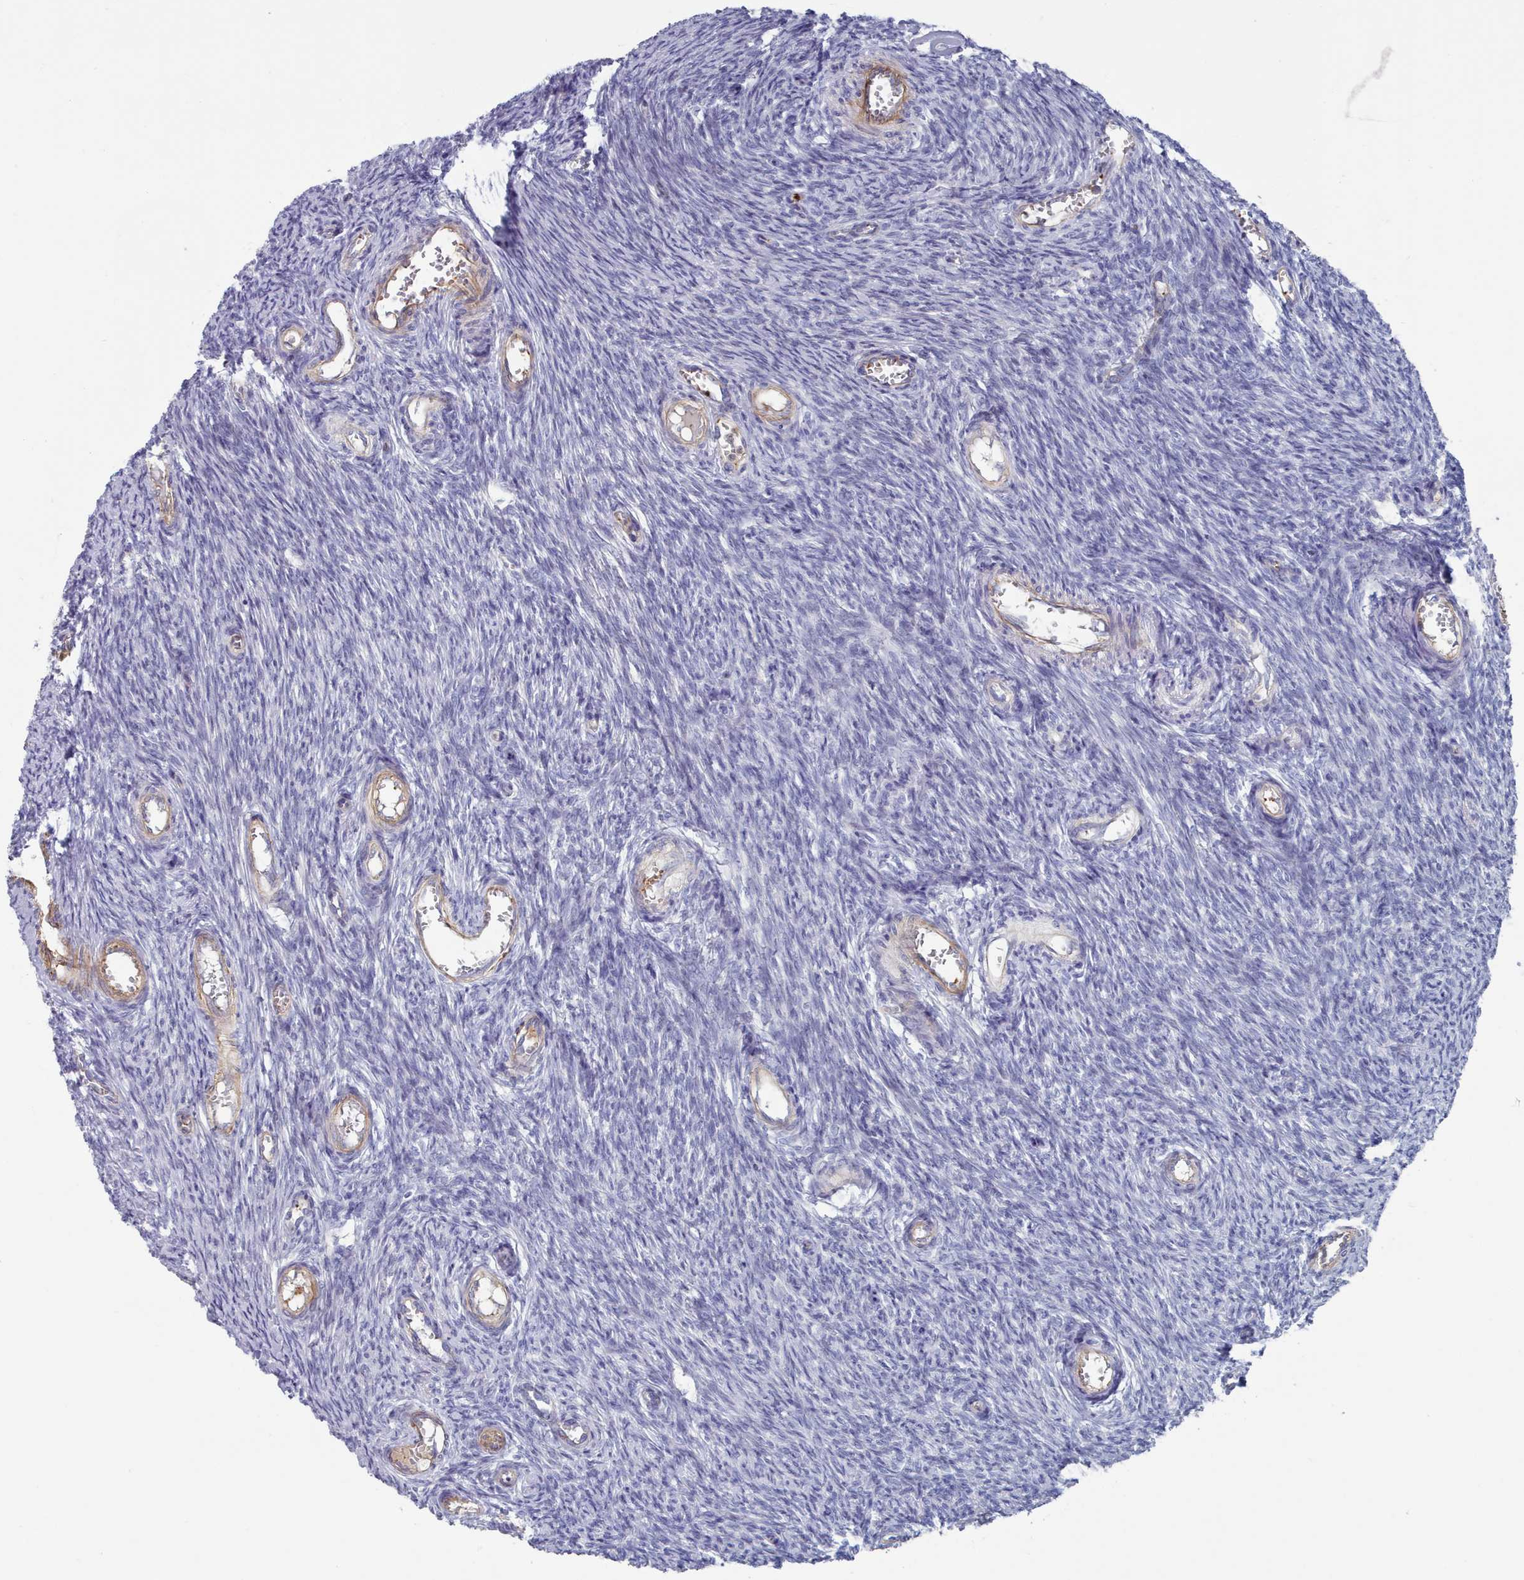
{"staining": {"intensity": "negative", "quantity": "none", "location": "none"}, "tissue": "ovary", "cell_type": "Ovarian stroma cells", "image_type": "normal", "snomed": [{"axis": "morphology", "description": "Normal tissue, NOS"}, {"axis": "topography", "description": "Ovary"}], "caption": "Ovarian stroma cells show no significant protein staining in unremarkable ovary. (Stains: DAB IHC with hematoxylin counter stain, Microscopy: brightfield microscopy at high magnification).", "gene": "G6PC1", "patient": {"sex": "female", "age": 44}}